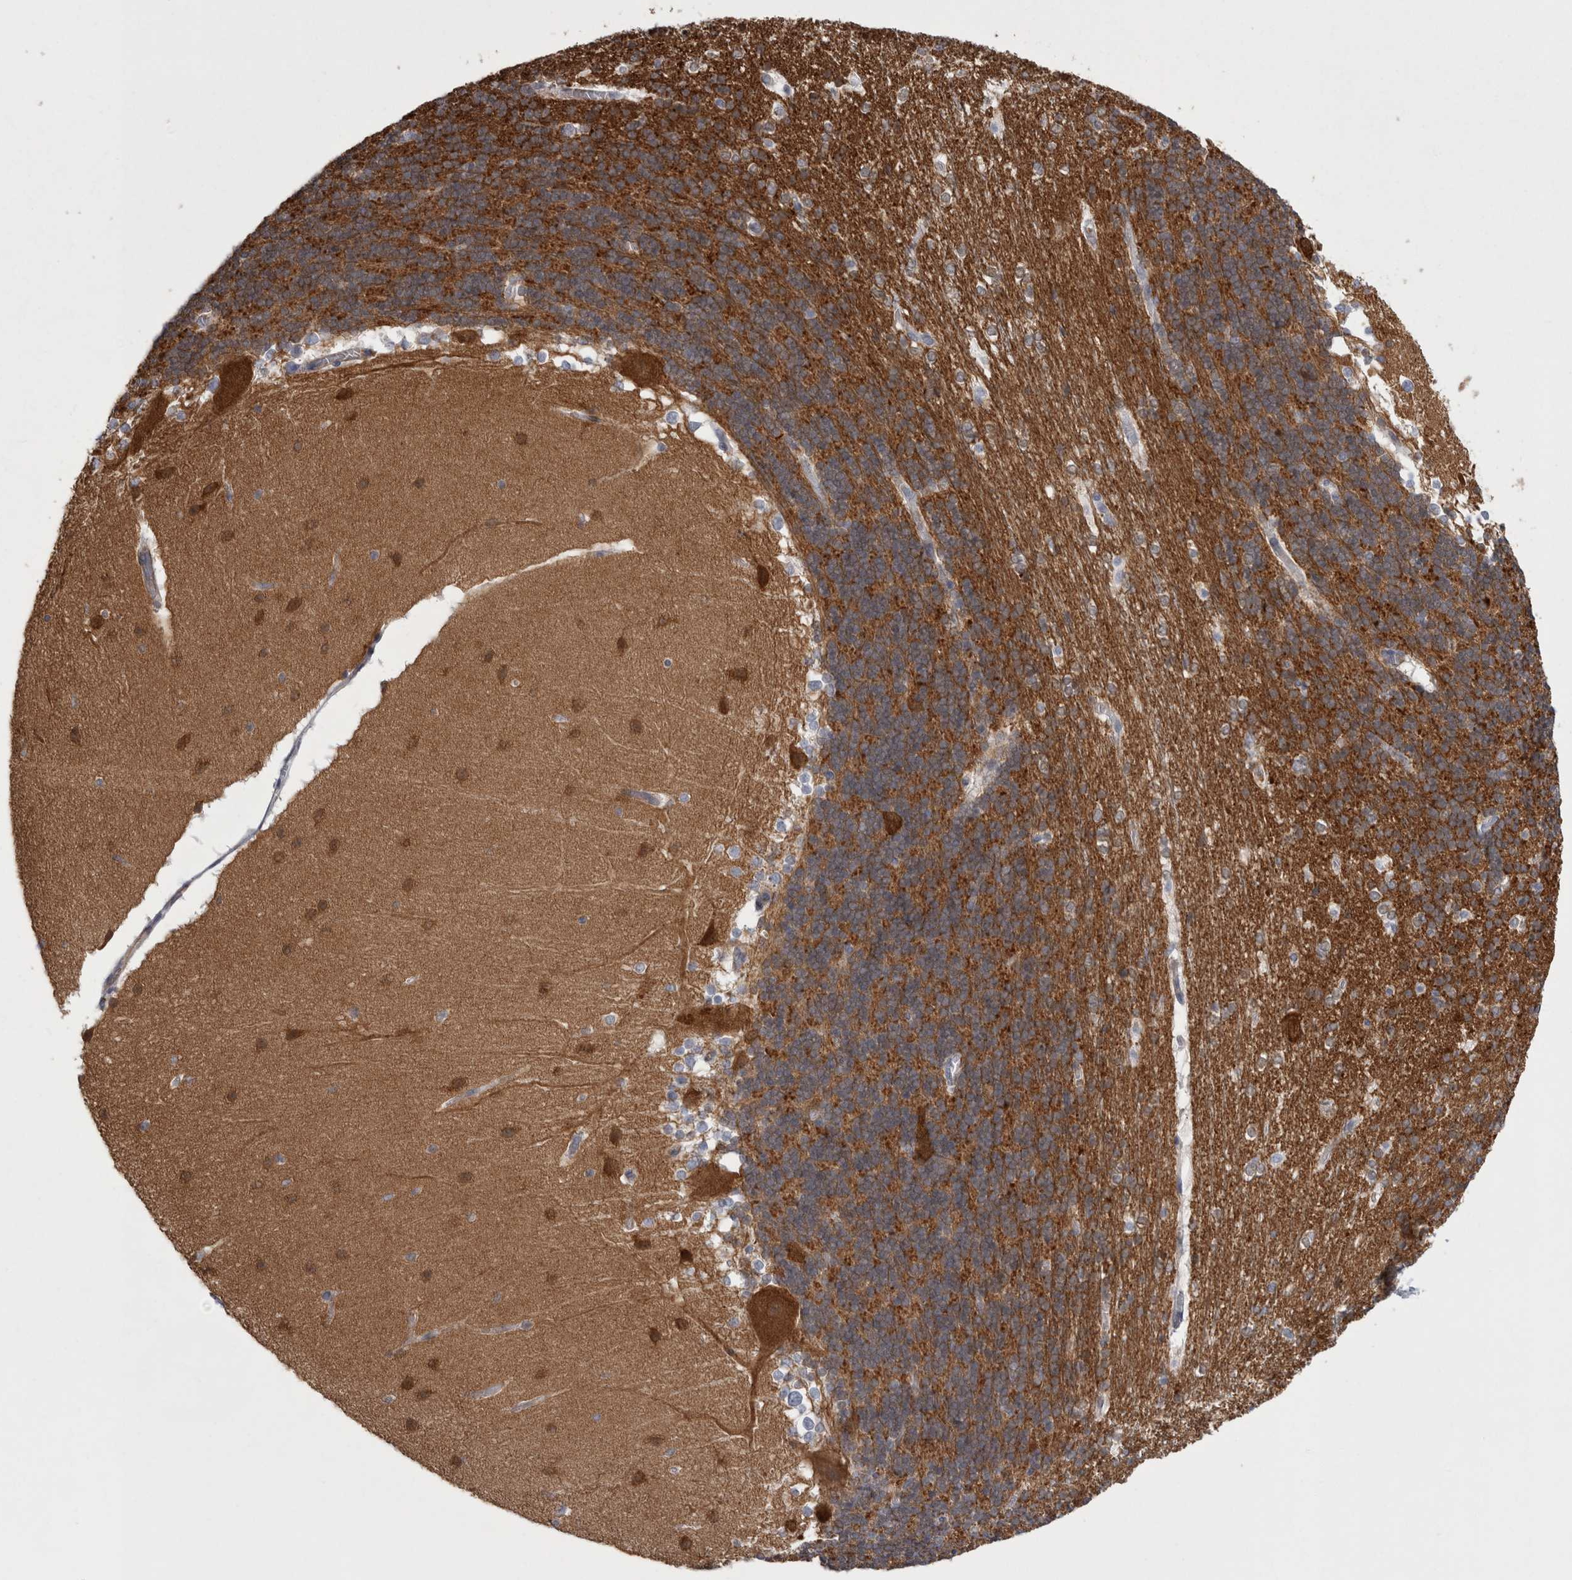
{"staining": {"intensity": "strong", "quantity": ">75%", "location": "cytoplasmic/membranous"}, "tissue": "cerebellum", "cell_type": "Cells in granular layer", "image_type": "normal", "snomed": [{"axis": "morphology", "description": "Normal tissue, NOS"}, {"axis": "topography", "description": "Cerebellum"}], "caption": "Cells in granular layer demonstrate high levels of strong cytoplasmic/membranous expression in approximately >75% of cells in unremarkable cerebellum.", "gene": "ACOT7", "patient": {"sex": "female", "age": 19}}